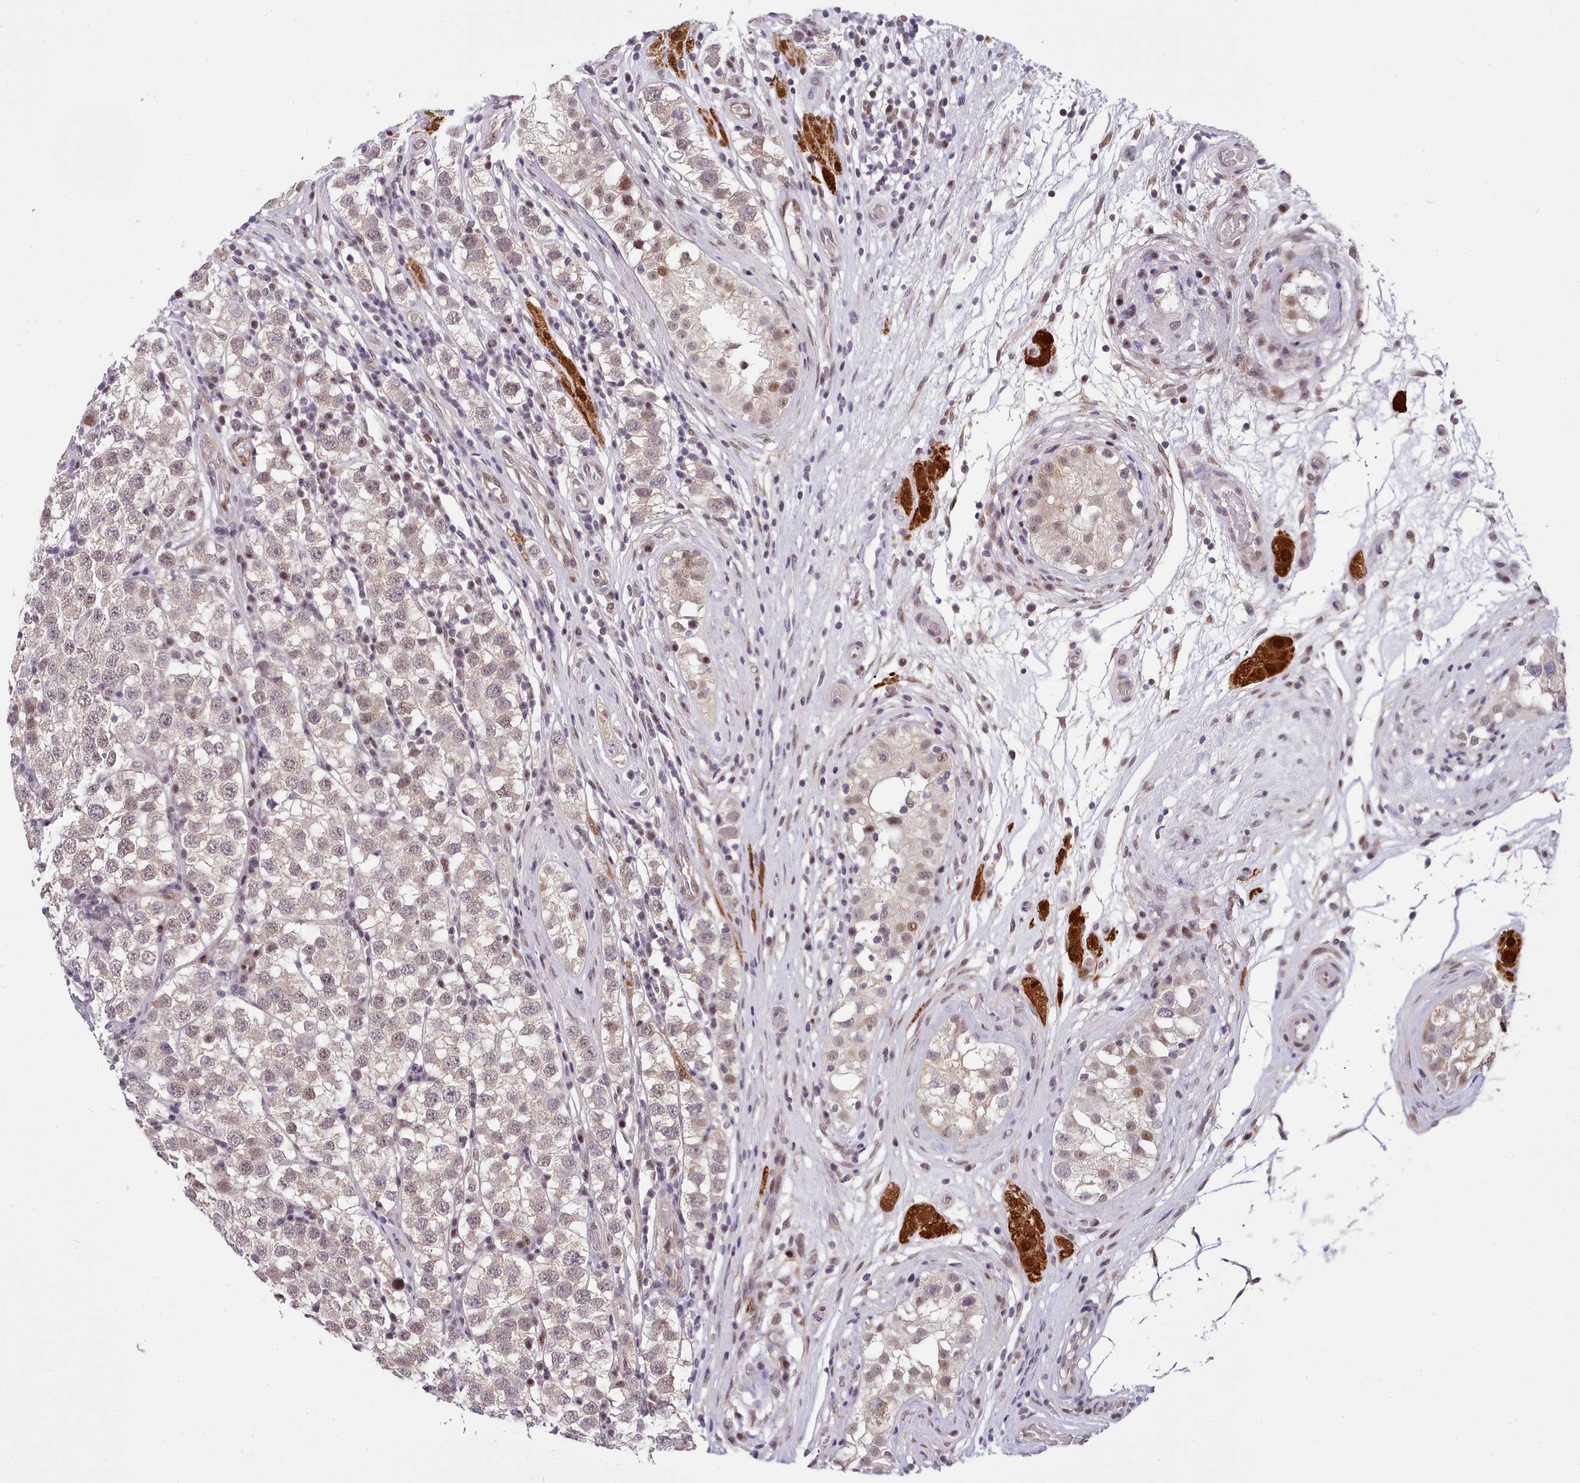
{"staining": {"intensity": "weak", "quantity": "<25%", "location": "cytoplasmic/membranous,nuclear"}, "tissue": "testis cancer", "cell_type": "Tumor cells", "image_type": "cancer", "snomed": [{"axis": "morphology", "description": "Seminoma, NOS"}, {"axis": "topography", "description": "Testis"}], "caption": "Protein analysis of seminoma (testis) exhibits no significant positivity in tumor cells. (DAB immunohistochemistry with hematoxylin counter stain).", "gene": "HOXB7", "patient": {"sex": "male", "age": 34}}